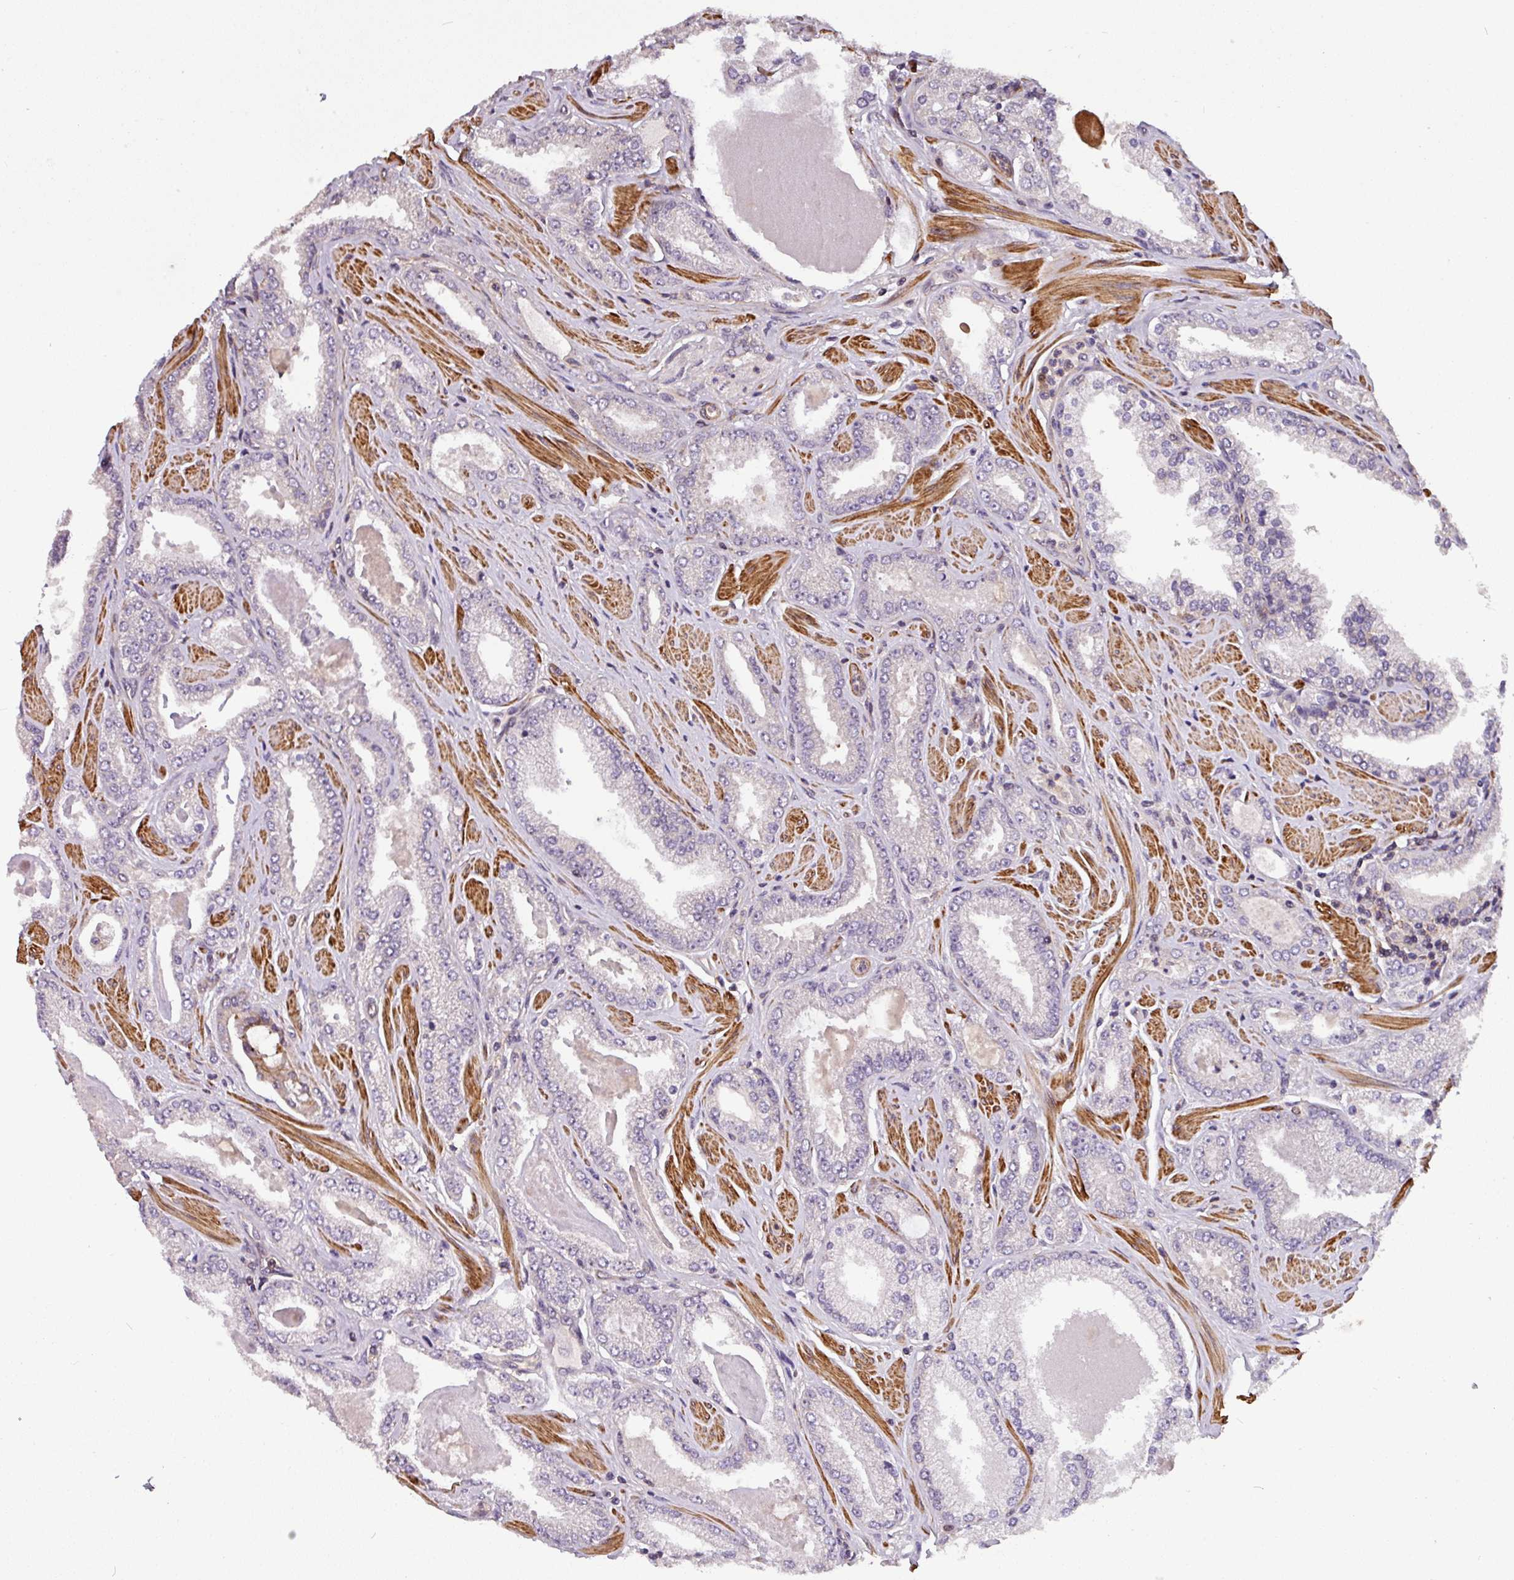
{"staining": {"intensity": "negative", "quantity": "none", "location": "none"}, "tissue": "prostate cancer", "cell_type": "Tumor cells", "image_type": "cancer", "snomed": [{"axis": "morphology", "description": "Adenocarcinoma, Low grade"}, {"axis": "topography", "description": "Prostate"}], "caption": "Prostate cancer (low-grade adenocarcinoma) was stained to show a protein in brown. There is no significant expression in tumor cells.", "gene": "CASS4", "patient": {"sex": "male", "age": 42}}